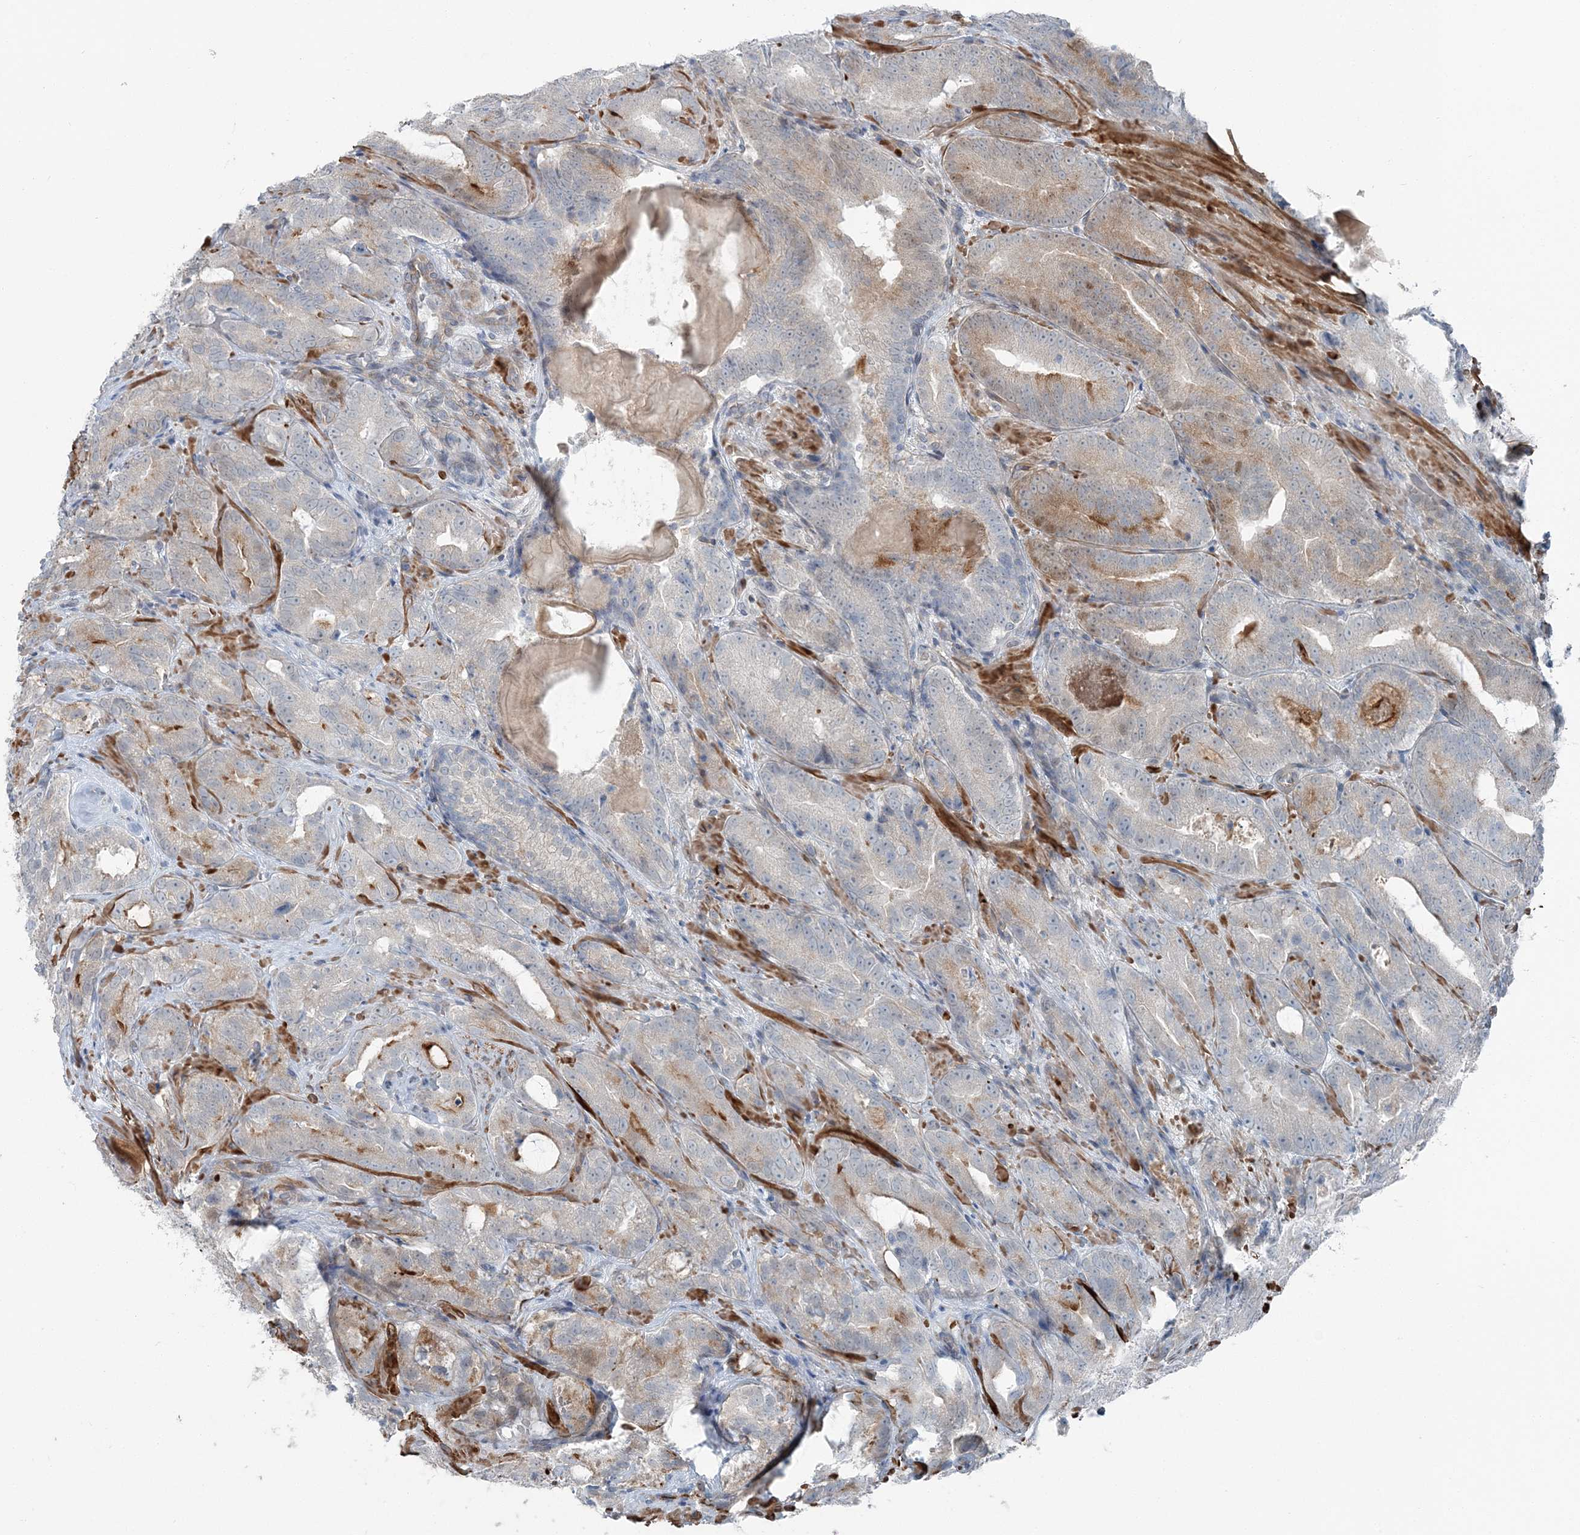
{"staining": {"intensity": "moderate", "quantity": "<25%", "location": "cytoplasmic/membranous"}, "tissue": "prostate cancer", "cell_type": "Tumor cells", "image_type": "cancer", "snomed": [{"axis": "morphology", "description": "Adenocarcinoma, High grade"}, {"axis": "topography", "description": "Prostate"}], "caption": "This histopathology image demonstrates IHC staining of prostate cancer, with low moderate cytoplasmic/membranous expression in about <25% of tumor cells.", "gene": "FBXL17", "patient": {"sex": "male", "age": 57}}